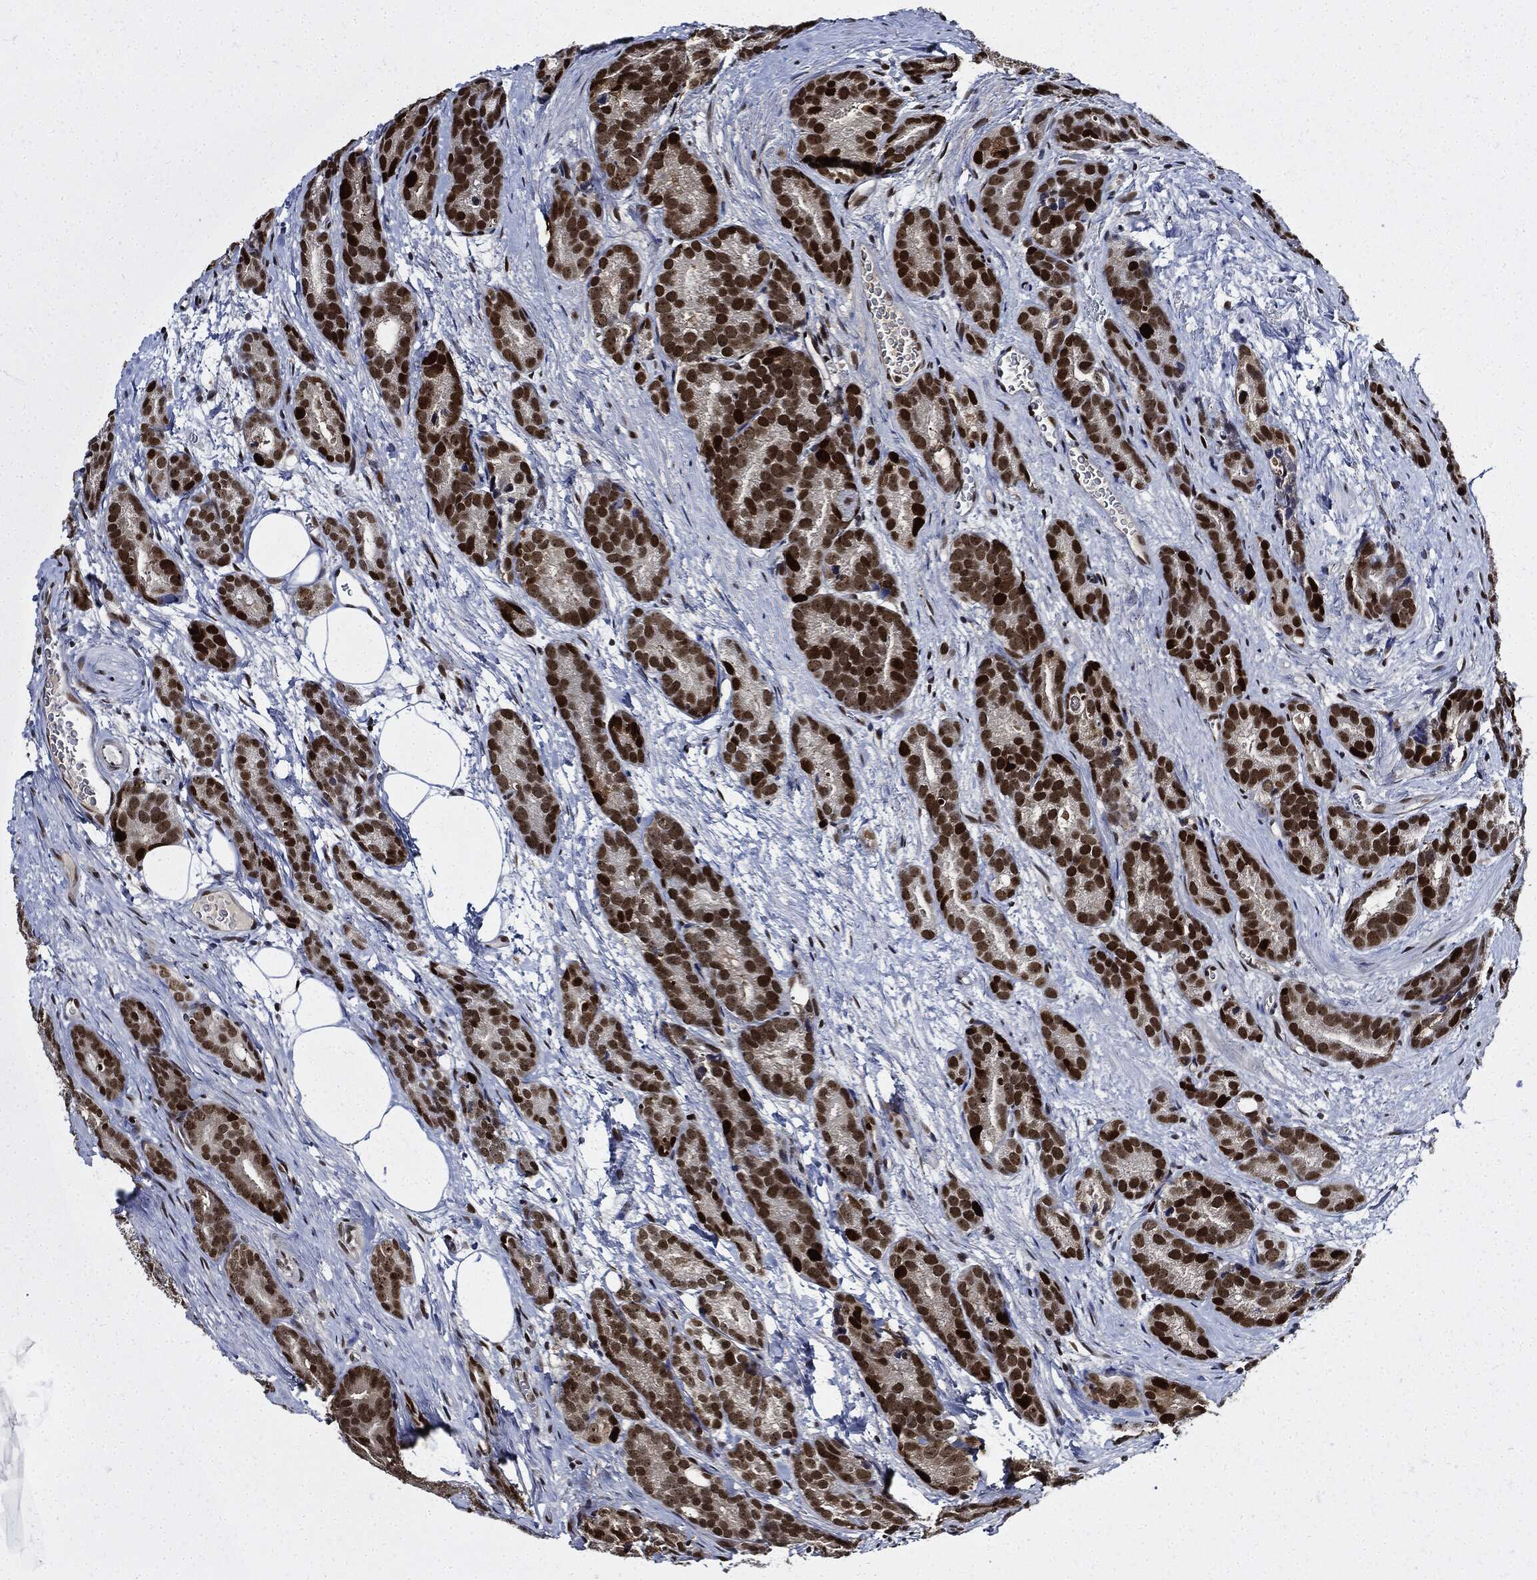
{"staining": {"intensity": "strong", "quantity": "25%-75%", "location": "nuclear"}, "tissue": "prostate cancer", "cell_type": "Tumor cells", "image_type": "cancer", "snomed": [{"axis": "morphology", "description": "Adenocarcinoma, NOS"}, {"axis": "topography", "description": "Prostate"}], "caption": "Tumor cells reveal strong nuclear expression in about 25%-75% of cells in prostate cancer (adenocarcinoma).", "gene": "PCNA", "patient": {"sex": "male", "age": 71}}